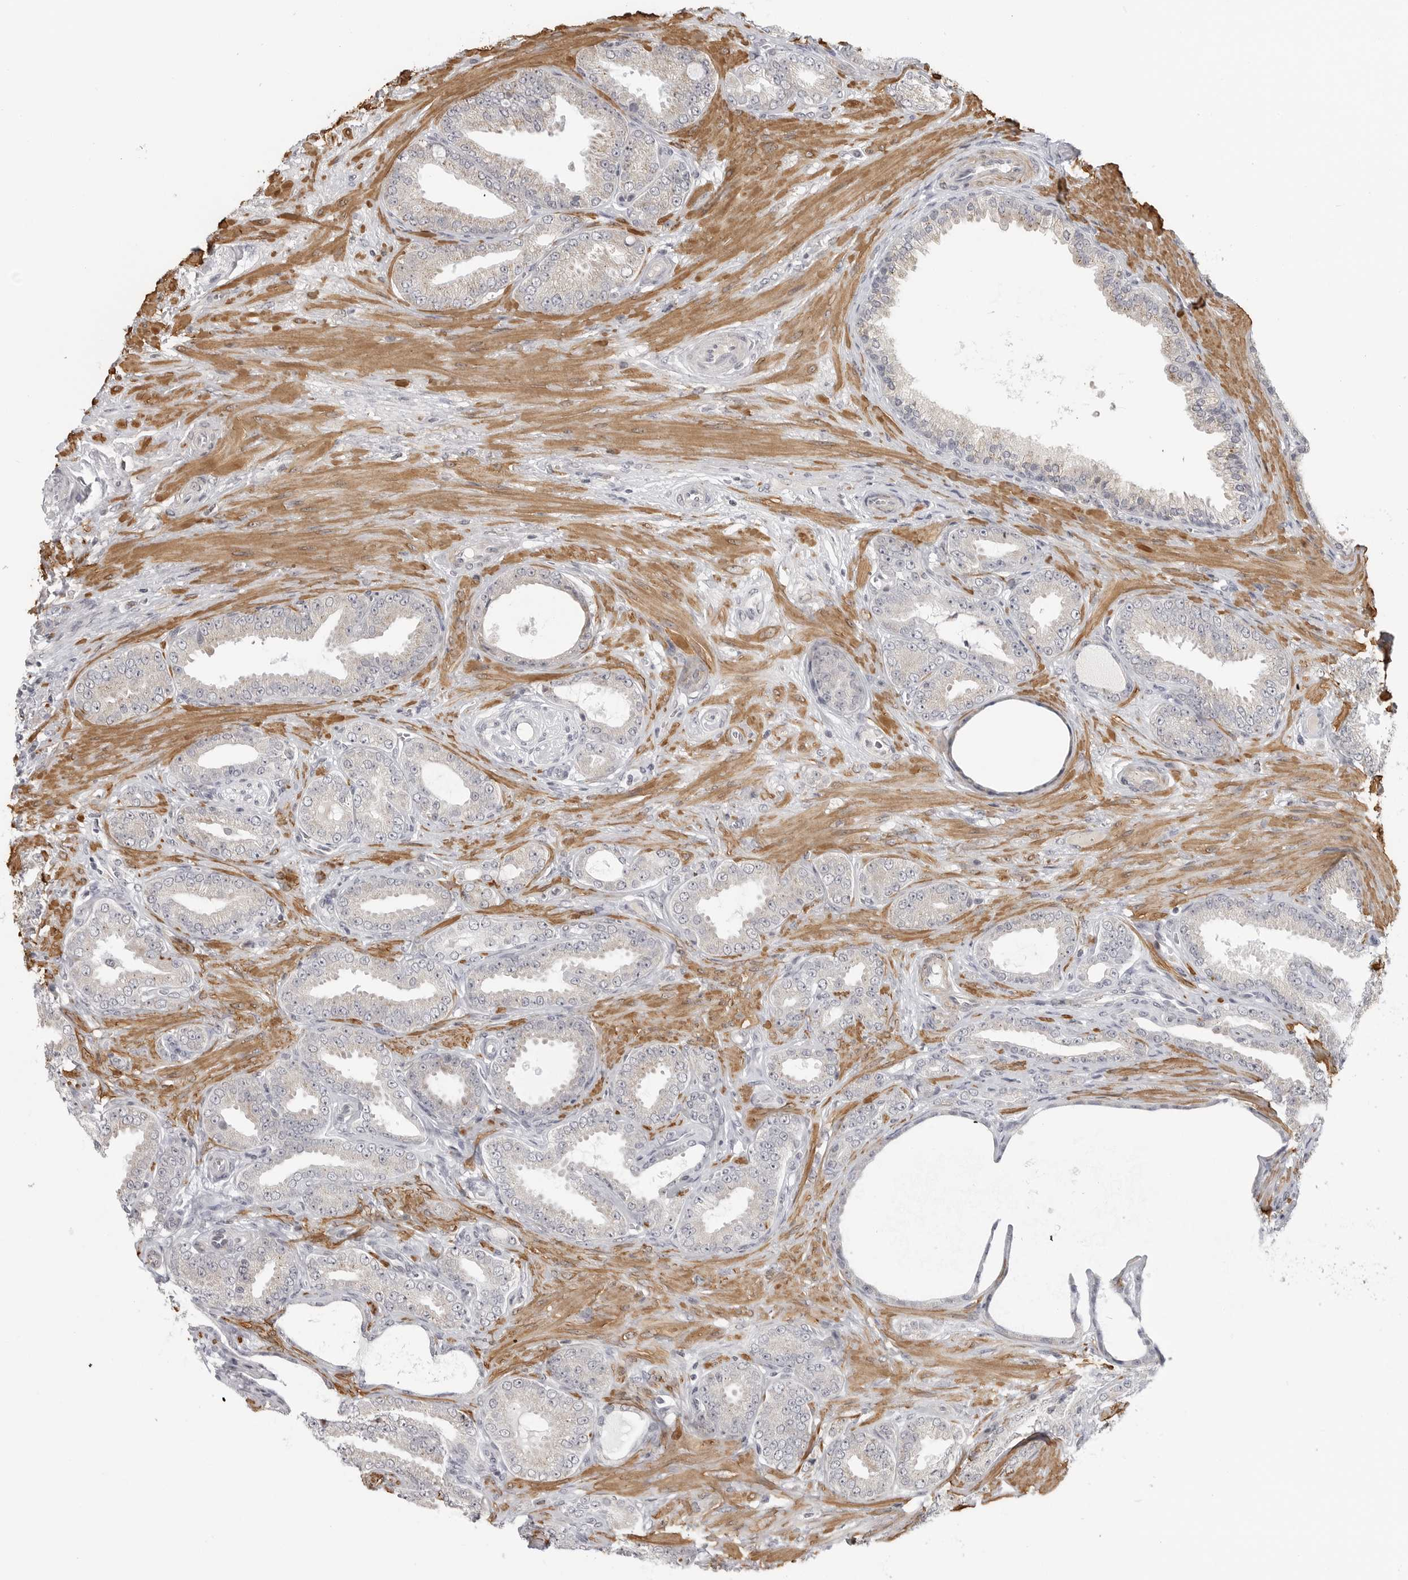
{"staining": {"intensity": "negative", "quantity": "none", "location": "none"}, "tissue": "prostate cancer", "cell_type": "Tumor cells", "image_type": "cancer", "snomed": [{"axis": "morphology", "description": "Adenocarcinoma, Low grade"}, {"axis": "topography", "description": "Prostate"}], "caption": "This photomicrograph is of prostate cancer stained with immunohistochemistry to label a protein in brown with the nuclei are counter-stained blue. There is no positivity in tumor cells.", "gene": "MAP7D1", "patient": {"sex": "male", "age": 63}}